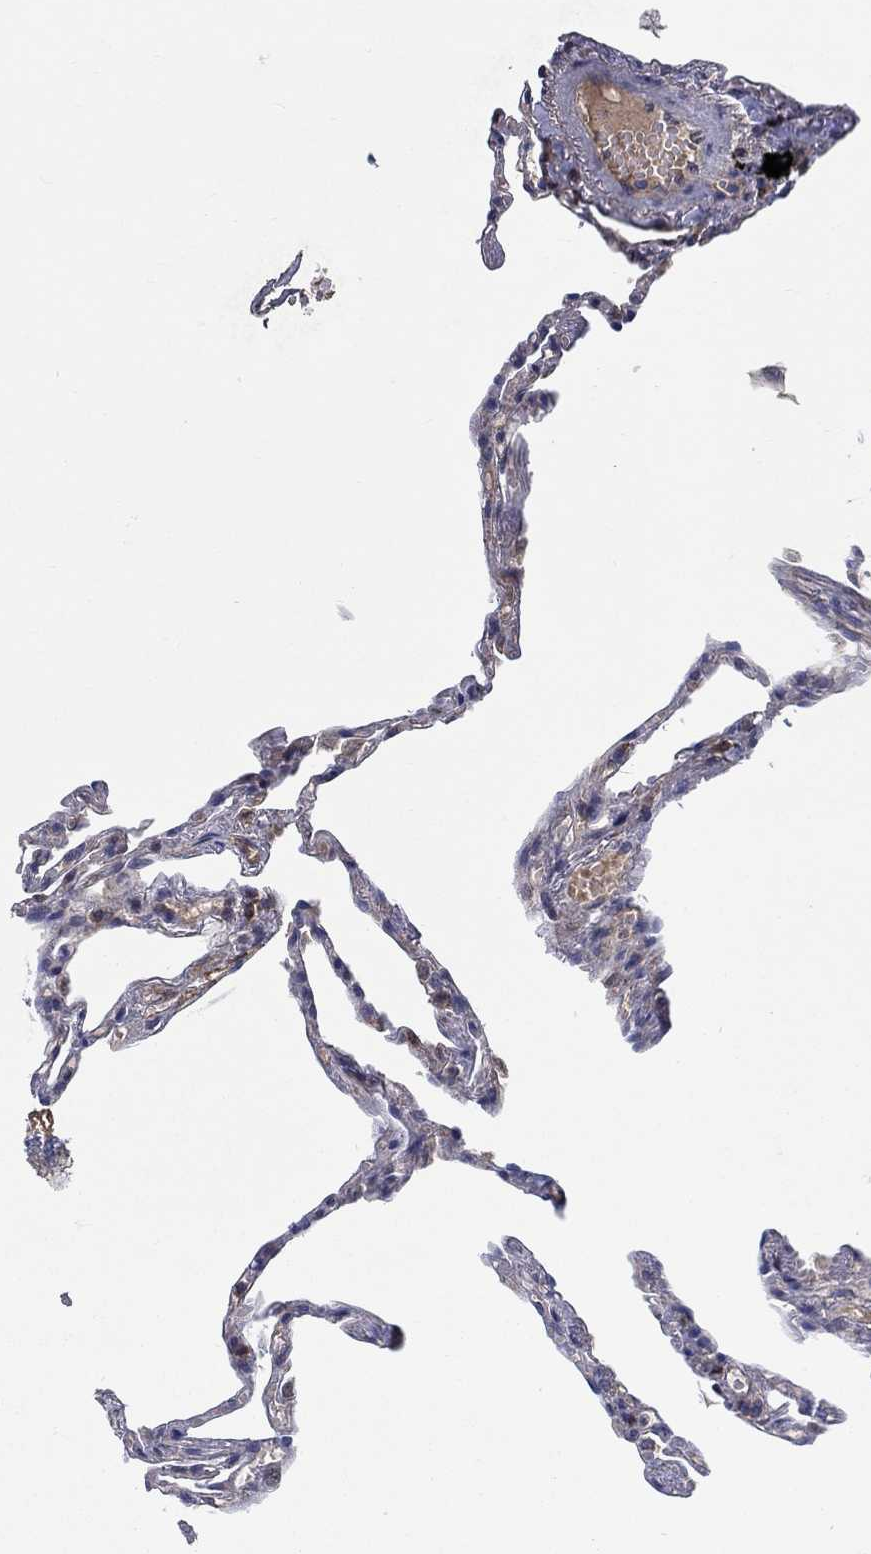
{"staining": {"intensity": "negative", "quantity": "none", "location": "none"}, "tissue": "lung", "cell_type": "Alveolar cells", "image_type": "normal", "snomed": [{"axis": "morphology", "description": "Normal tissue, NOS"}, {"axis": "topography", "description": "Lung"}], "caption": "A high-resolution histopathology image shows IHC staining of benign lung, which displays no significant expression in alveolar cells.", "gene": "AGFG2", "patient": {"sex": "male", "age": 78}}